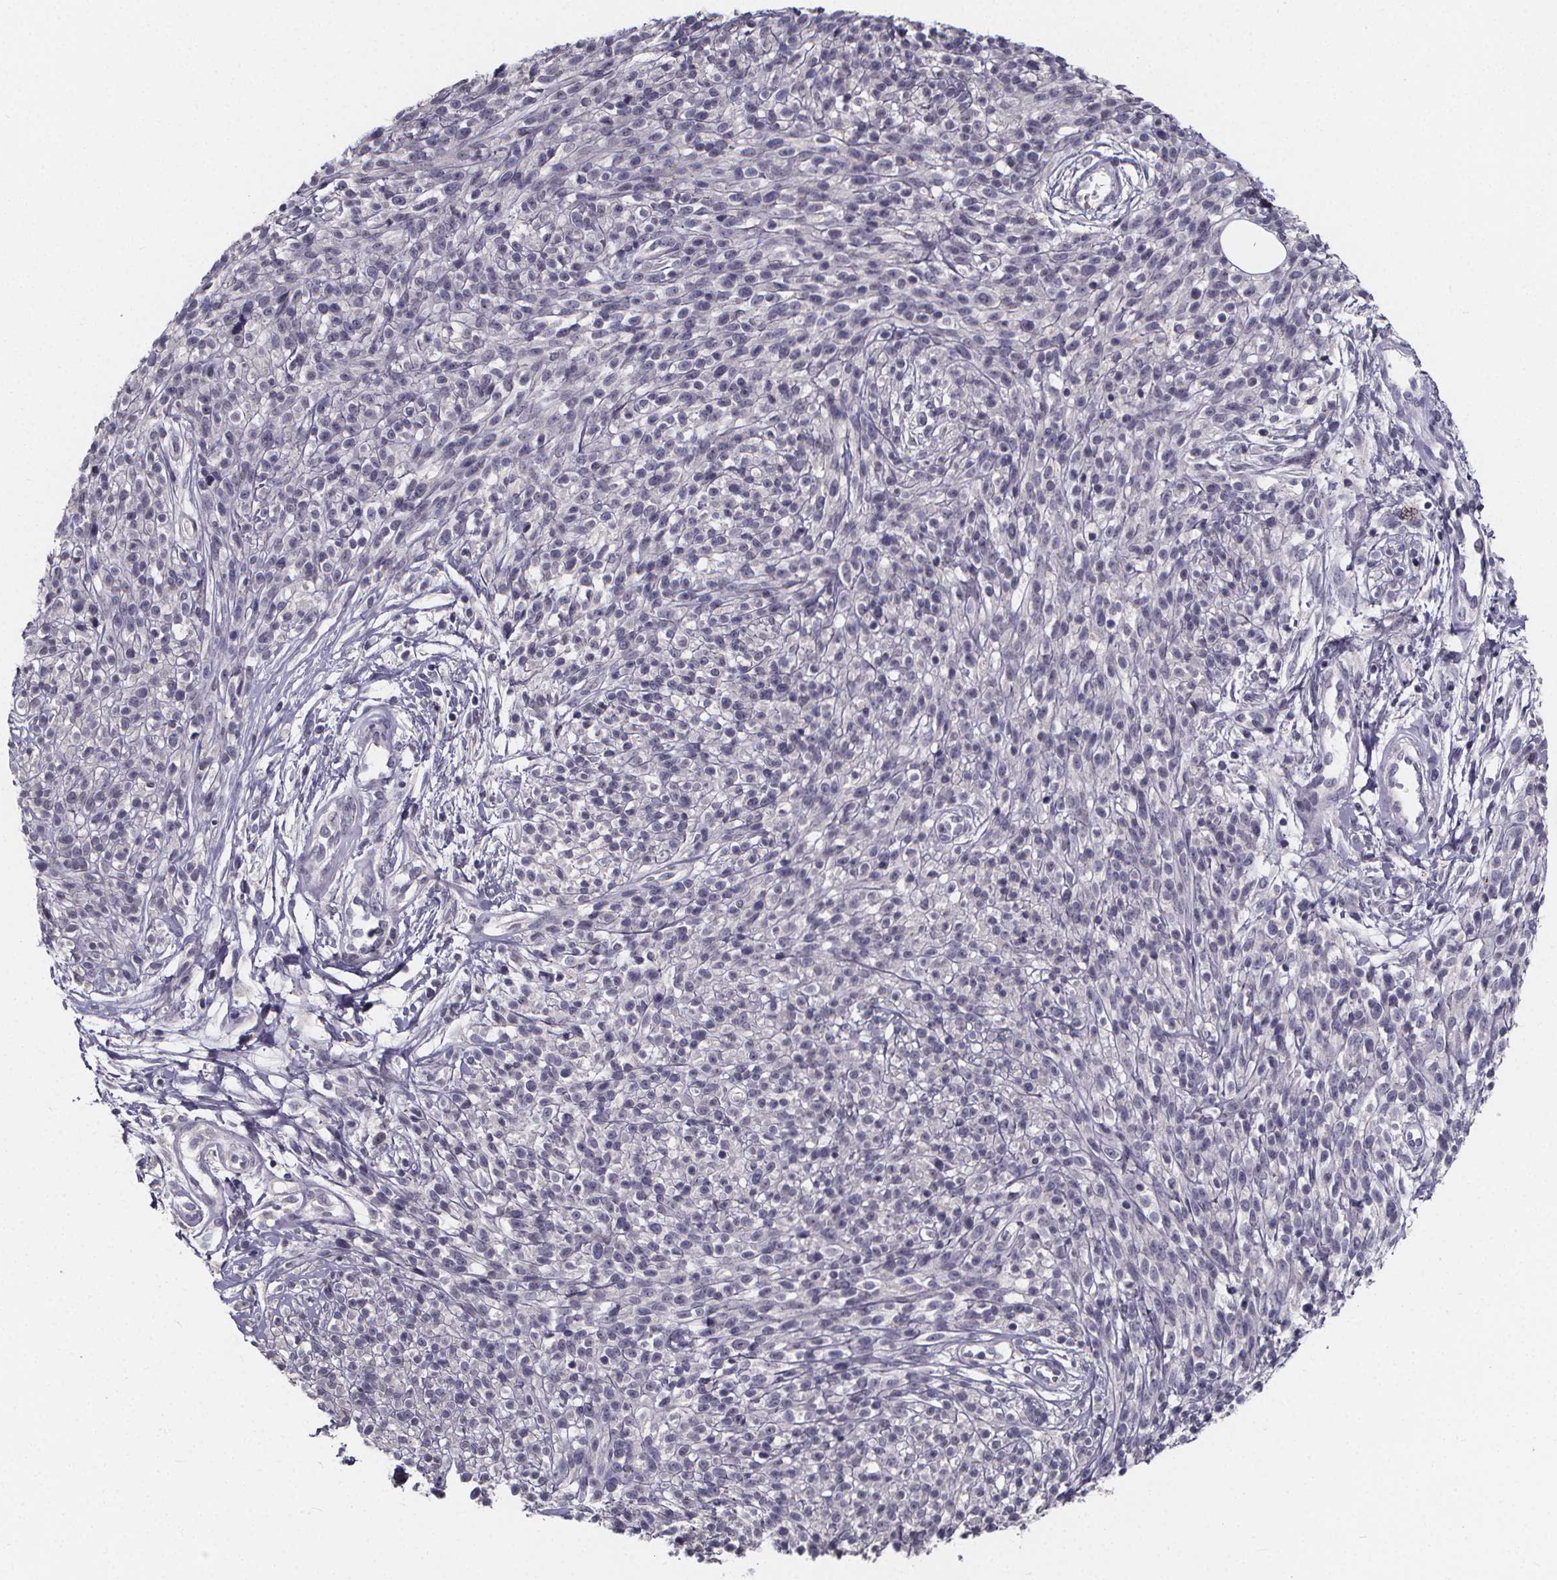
{"staining": {"intensity": "negative", "quantity": "none", "location": "none"}, "tissue": "melanoma", "cell_type": "Tumor cells", "image_type": "cancer", "snomed": [{"axis": "morphology", "description": "Malignant melanoma, NOS"}, {"axis": "topography", "description": "Skin"}, {"axis": "topography", "description": "Skin of trunk"}], "caption": "An immunohistochemistry image of malignant melanoma is shown. There is no staining in tumor cells of malignant melanoma.", "gene": "AGT", "patient": {"sex": "male", "age": 74}}